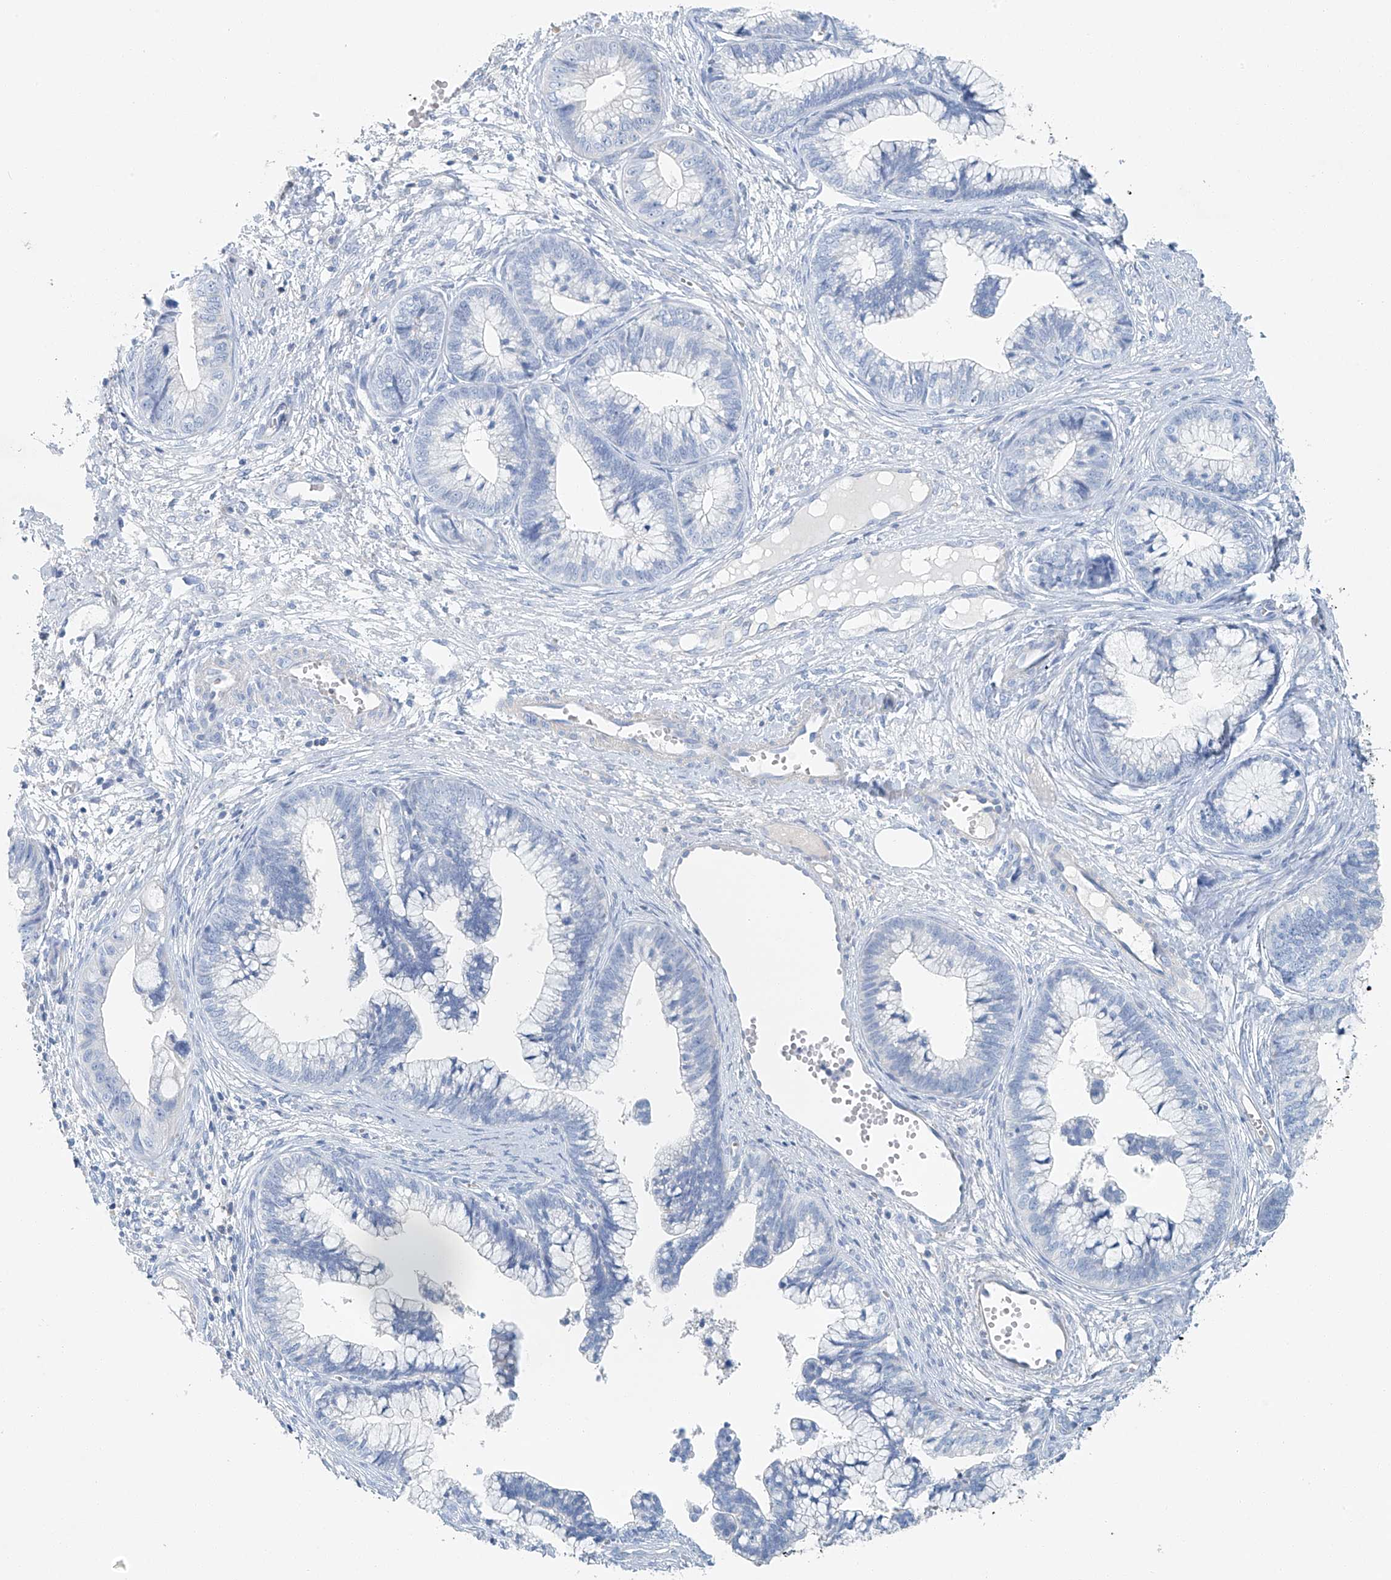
{"staining": {"intensity": "negative", "quantity": "none", "location": "none"}, "tissue": "cervical cancer", "cell_type": "Tumor cells", "image_type": "cancer", "snomed": [{"axis": "morphology", "description": "Adenocarcinoma, NOS"}, {"axis": "topography", "description": "Cervix"}], "caption": "Human cervical adenocarcinoma stained for a protein using IHC shows no positivity in tumor cells.", "gene": "C1orf87", "patient": {"sex": "female", "age": 44}}